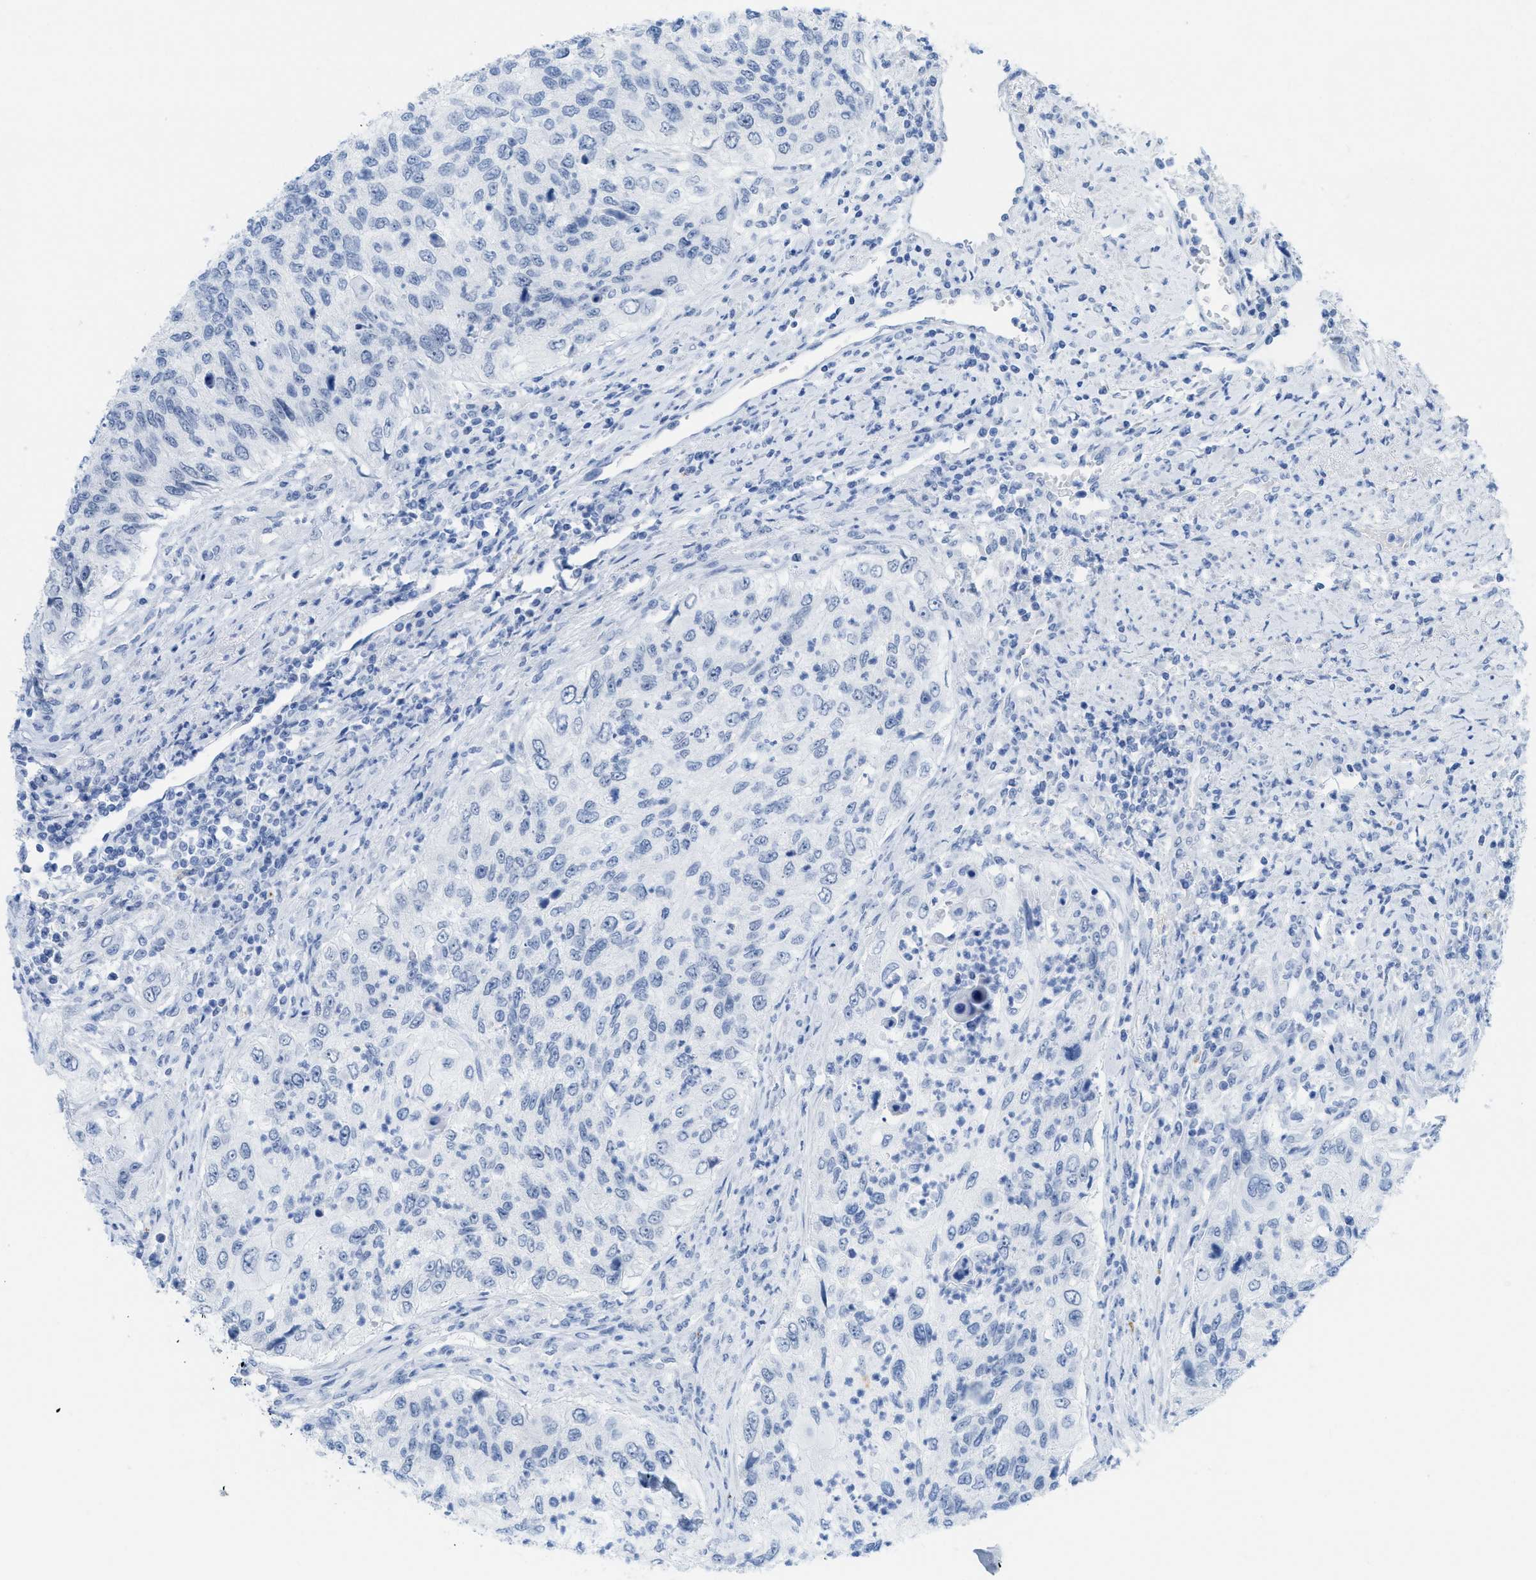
{"staining": {"intensity": "negative", "quantity": "none", "location": "none"}, "tissue": "urothelial cancer", "cell_type": "Tumor cells", "image_type": "cancer", "snomed": [{"axis": "morphology", "description": "Urothelial carcinoma, High grade"}, {"axis": "topography", "description": "Urinary bladder"}], "caption": "DAB immunohistochemical staining of human urothelial cancer displays no significant expression in tumor cells.", "gene": "WDR4", "patient": {"sex": "female", "age": 60}}